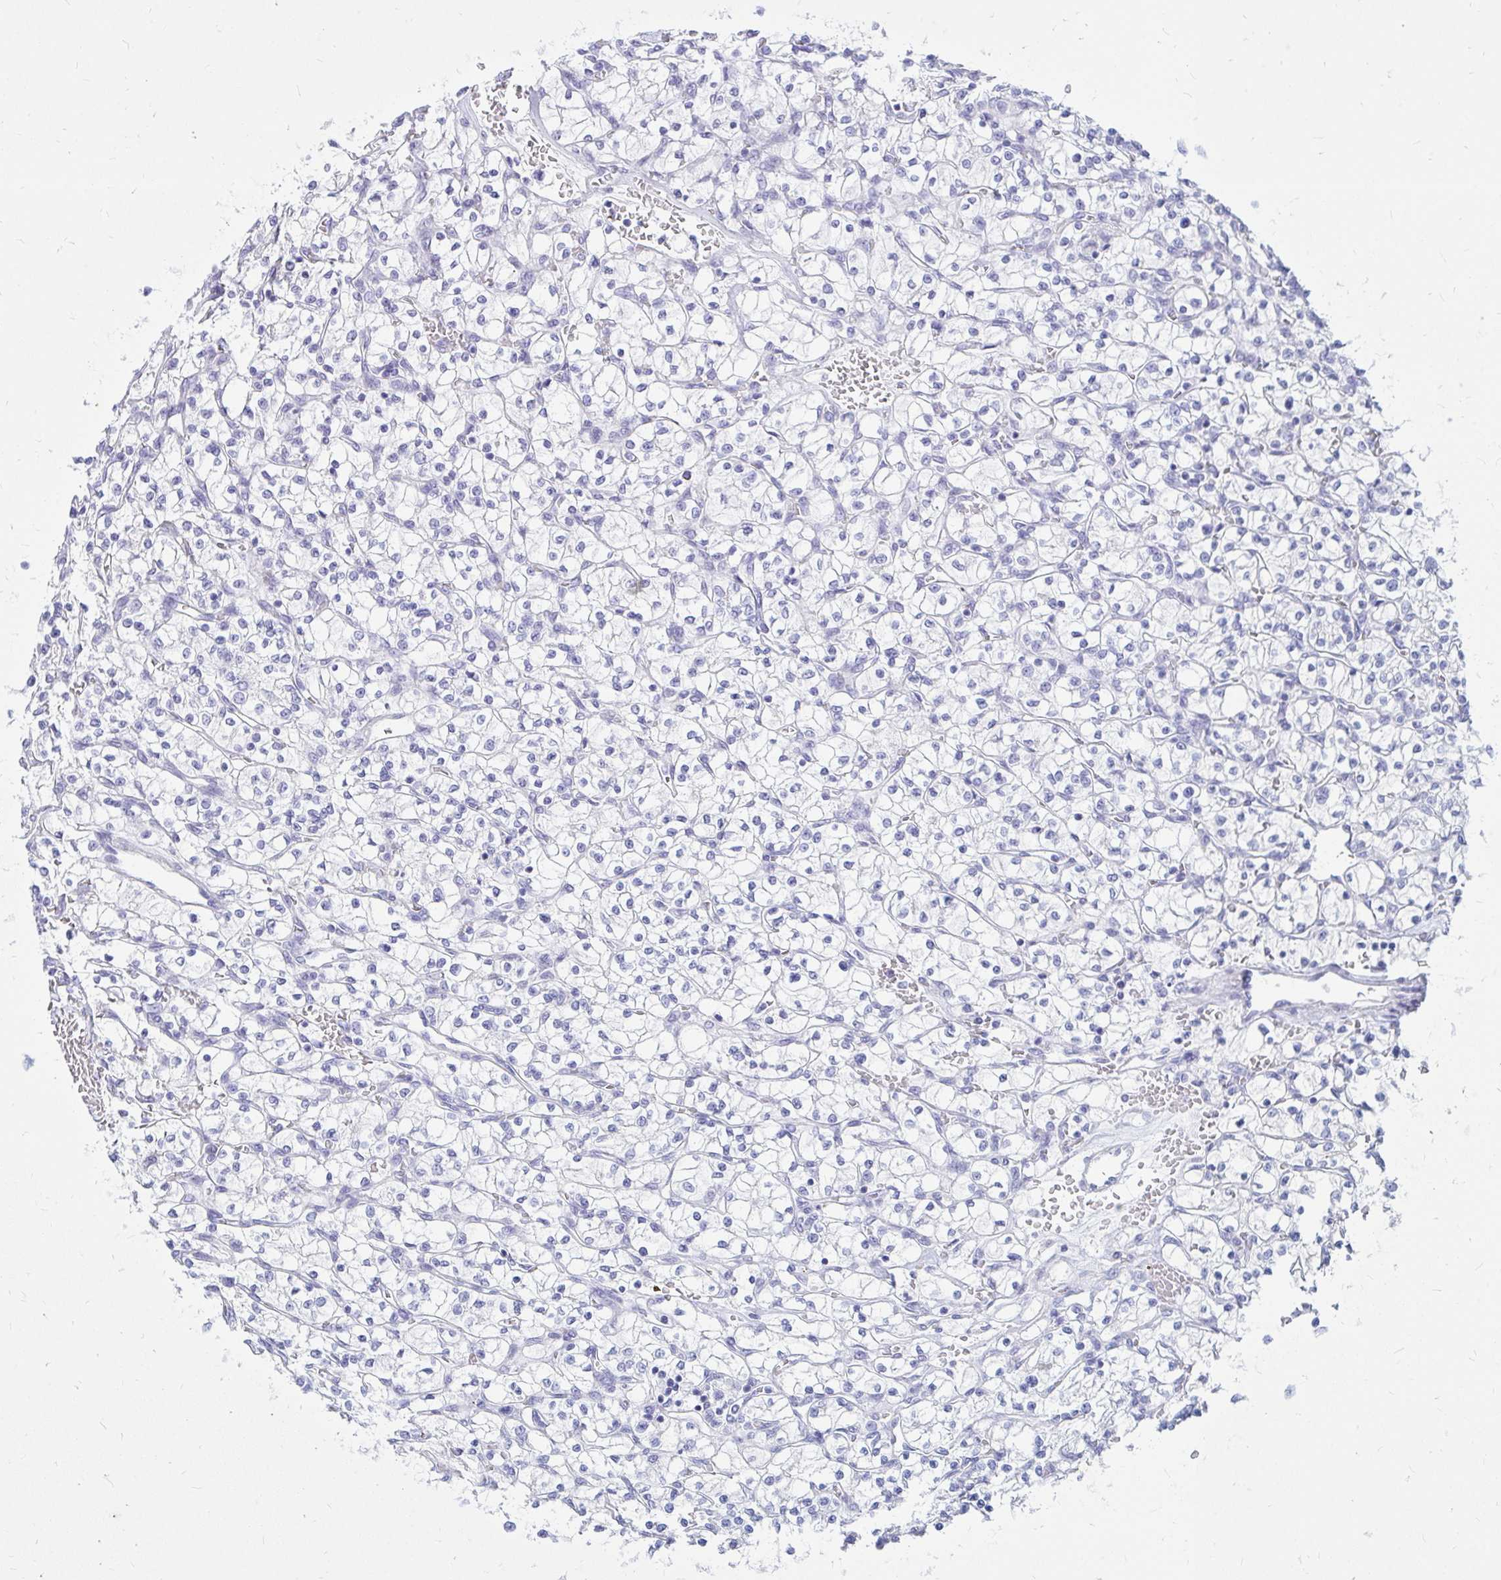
{"staining": {"intensity": "negative", "quantity": "none", "location": "none"}, "tissue": "renal cancer", "cell_type": "Tumor cells", "image_type": "cancer", "snomed": [{"axis": "morphology", "description": "Adenocarcinoma, NOS"}, {"axis": "topography", "description": "Kidney"}], "caption": "Histopathology image shows no significant protein expression in tumor cells of renal cancer (adenocarcinoma).", "gene": "NANOGNB", "patient": {"sex": "female", "age": 64}}